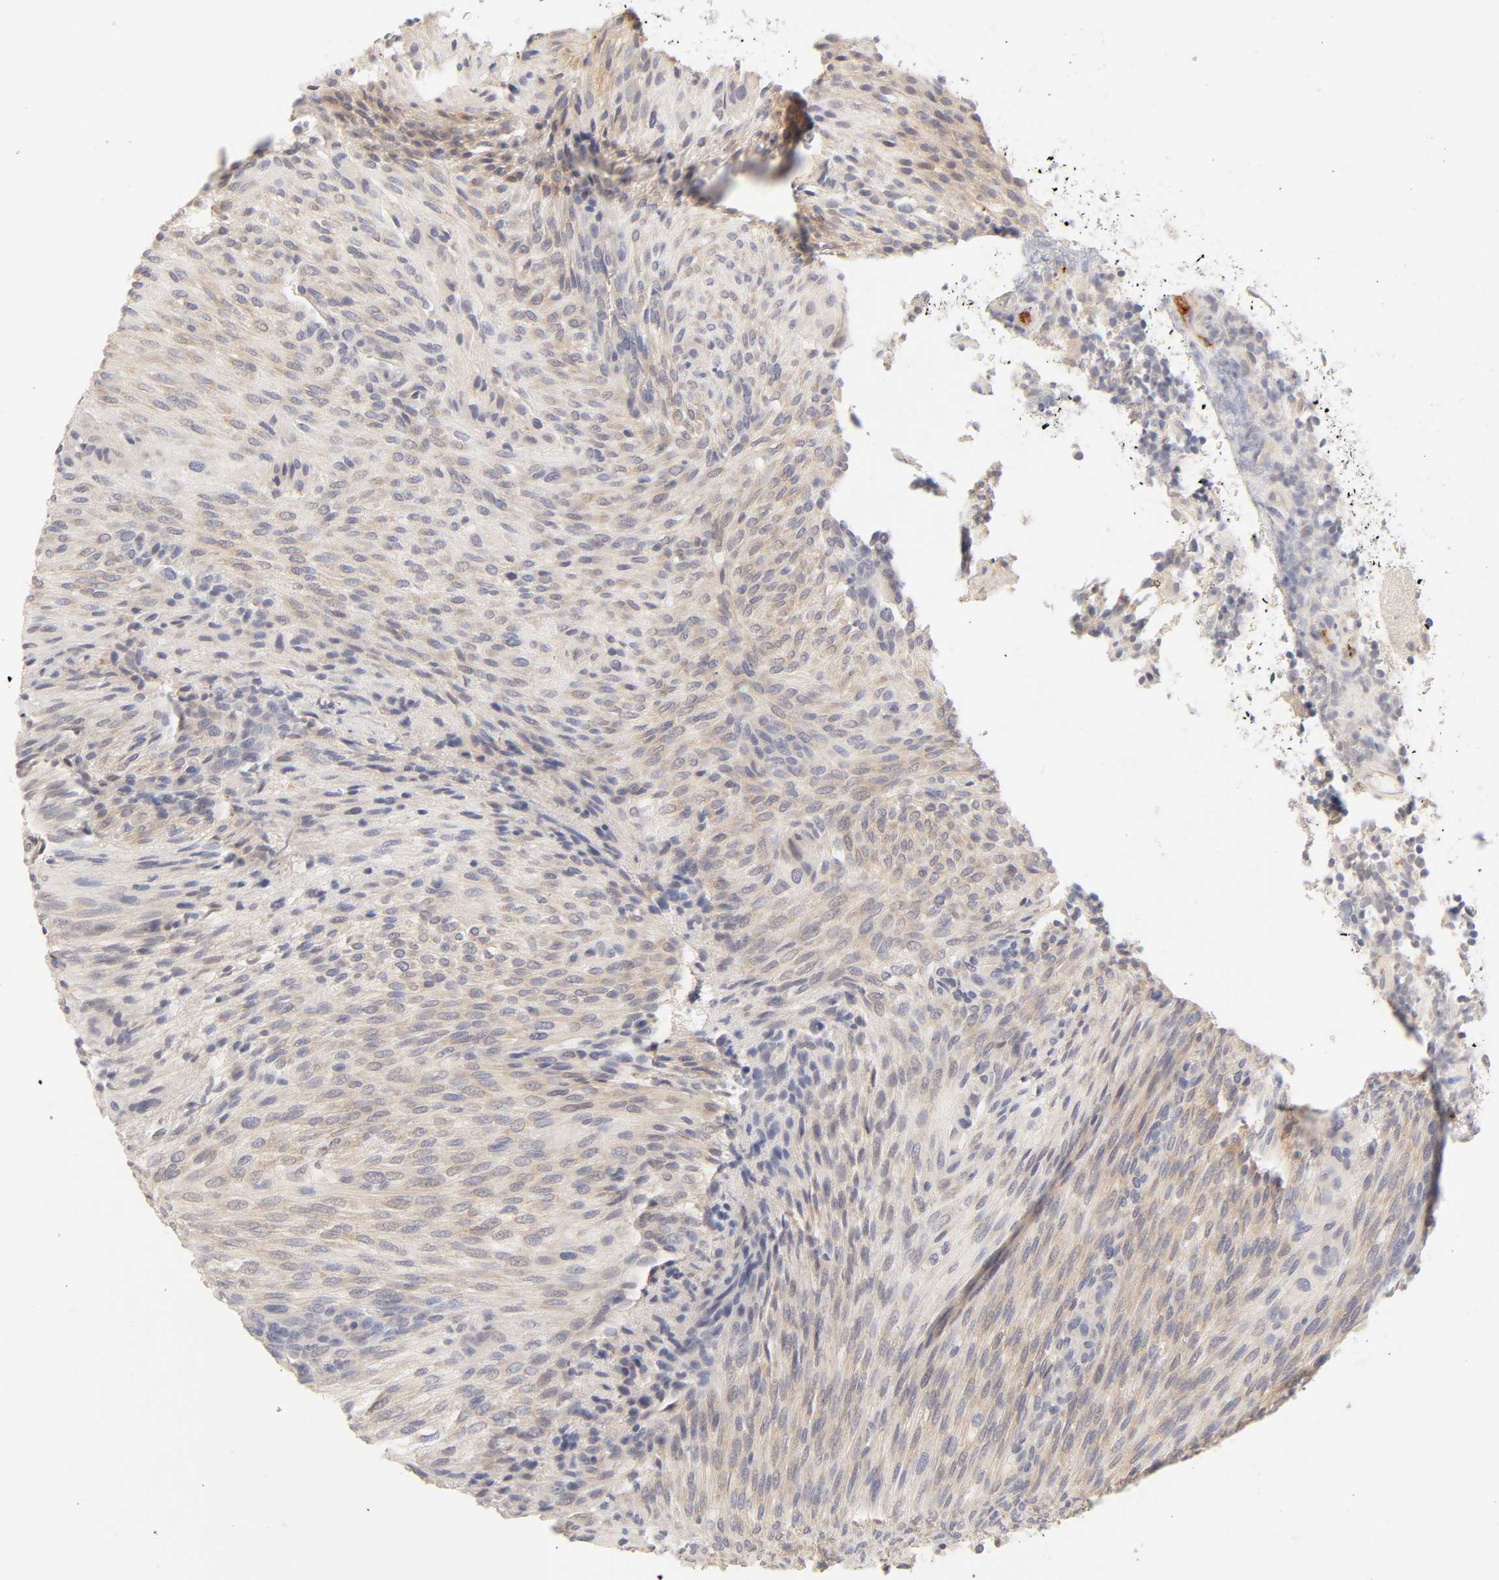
{"staining": {"intensity": "moderate", "quantity": "25%-75%", "location": "cytoplasmic/membranous"}, "tissue": "glioma", "cell_type": "Tumor cells", "image_type": "cancer", "snomed": [{"axis": "morphology", "description": "Glioma, malignant, High grade"}, {"axis": "topography", "description": "Cerebral cortex"}], "caption": "Human glioma stained with a brown dye reveals moderate cytoplasmic/membranous positive staining in approximately 25%-75% of tumor cells.", "gene": "CYP4B1", "patient": {"sex": "female", "age": 55}}